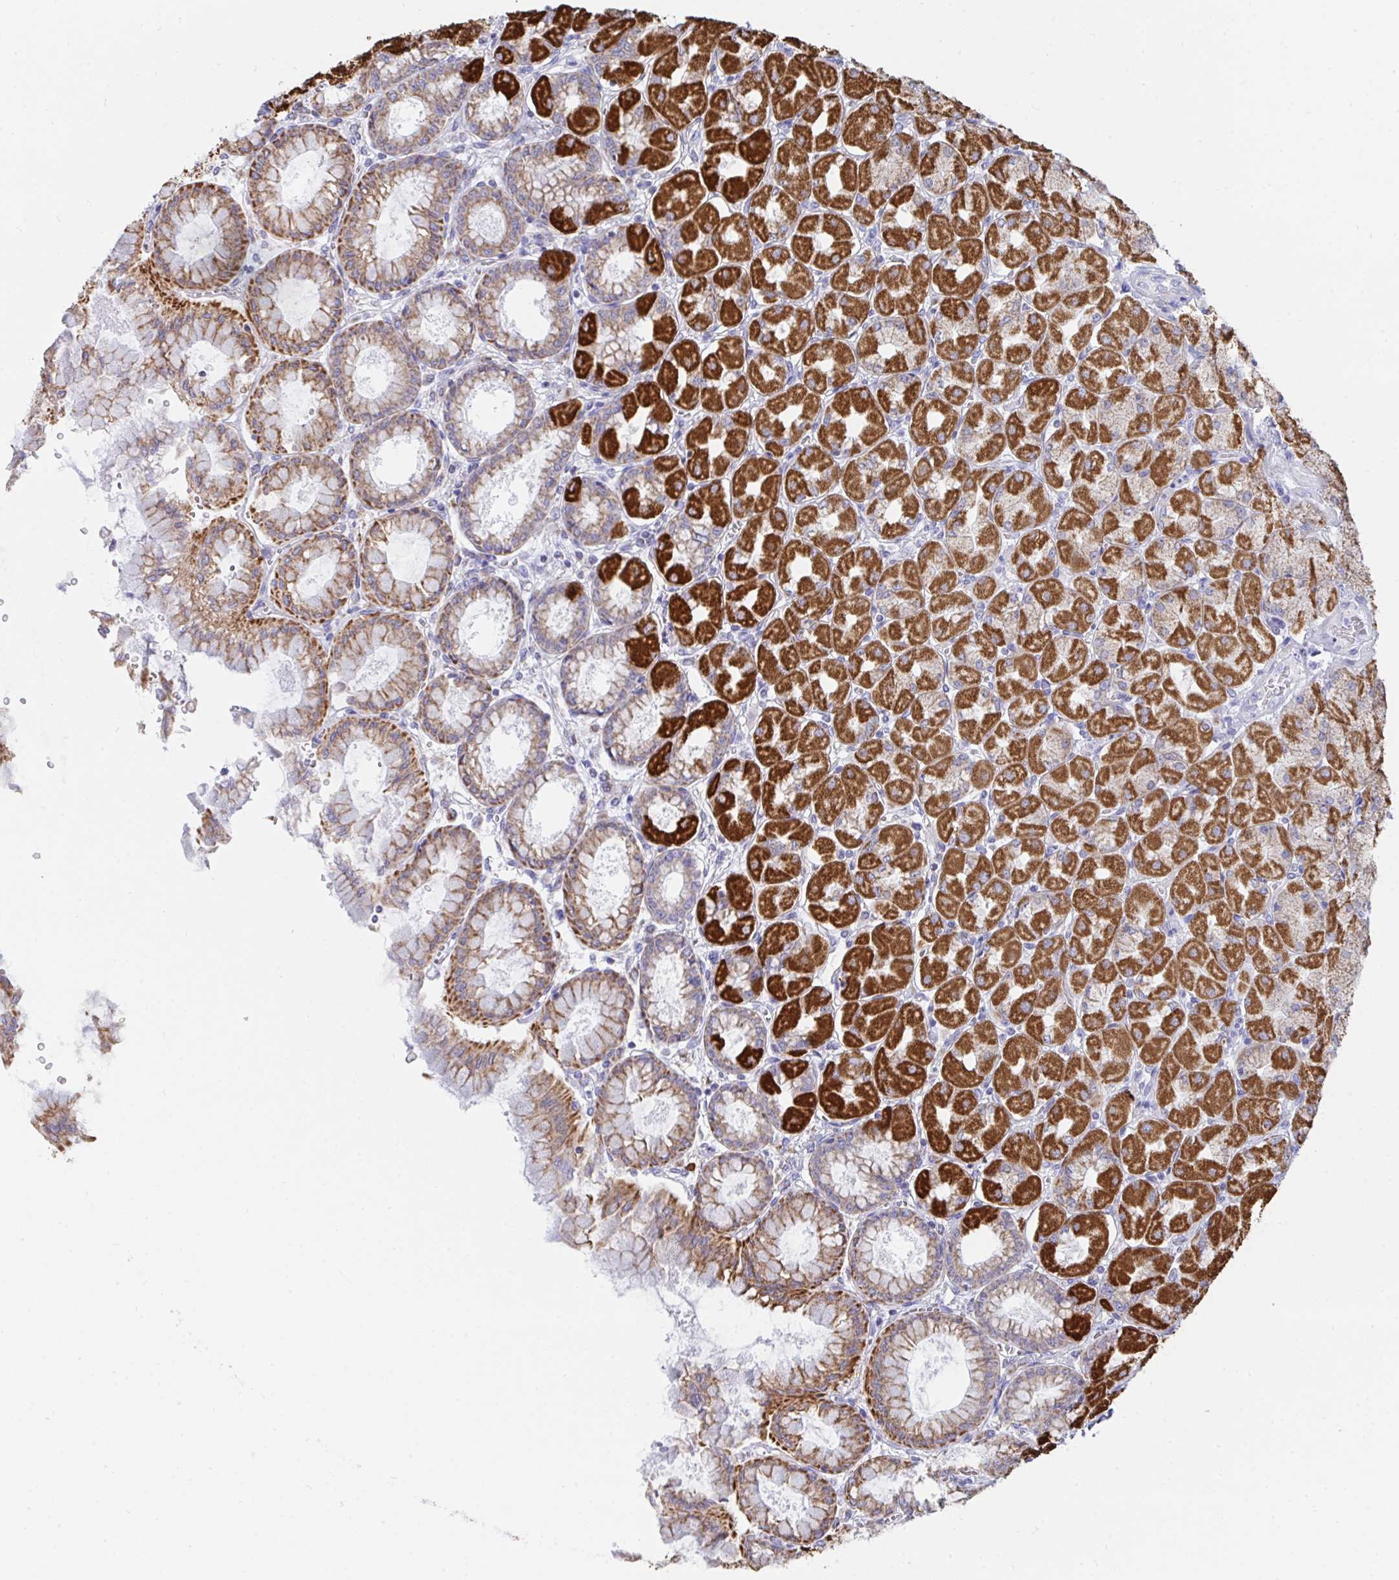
{"staining": {"intensity": "strong", "quantity": "25%-75%", "location": "cytoplasmic/membranous"}, "tissue": "stomach", "cell_type": "Glandular cells", "image_type": "normal", "snomed": [{"axis": "morphology", "description": "Normal tissue, NOS"}, {"axis": "topography", "description": "Stomach, upper"}], "caption": "Stomach stained with immunohistochemistry exhibits strong cytoplasmic/membranous expression in approximately 25%-75% of glandular cells.", "gene": "AIFM1", "patient": {"sex": "female", "age": 56}}